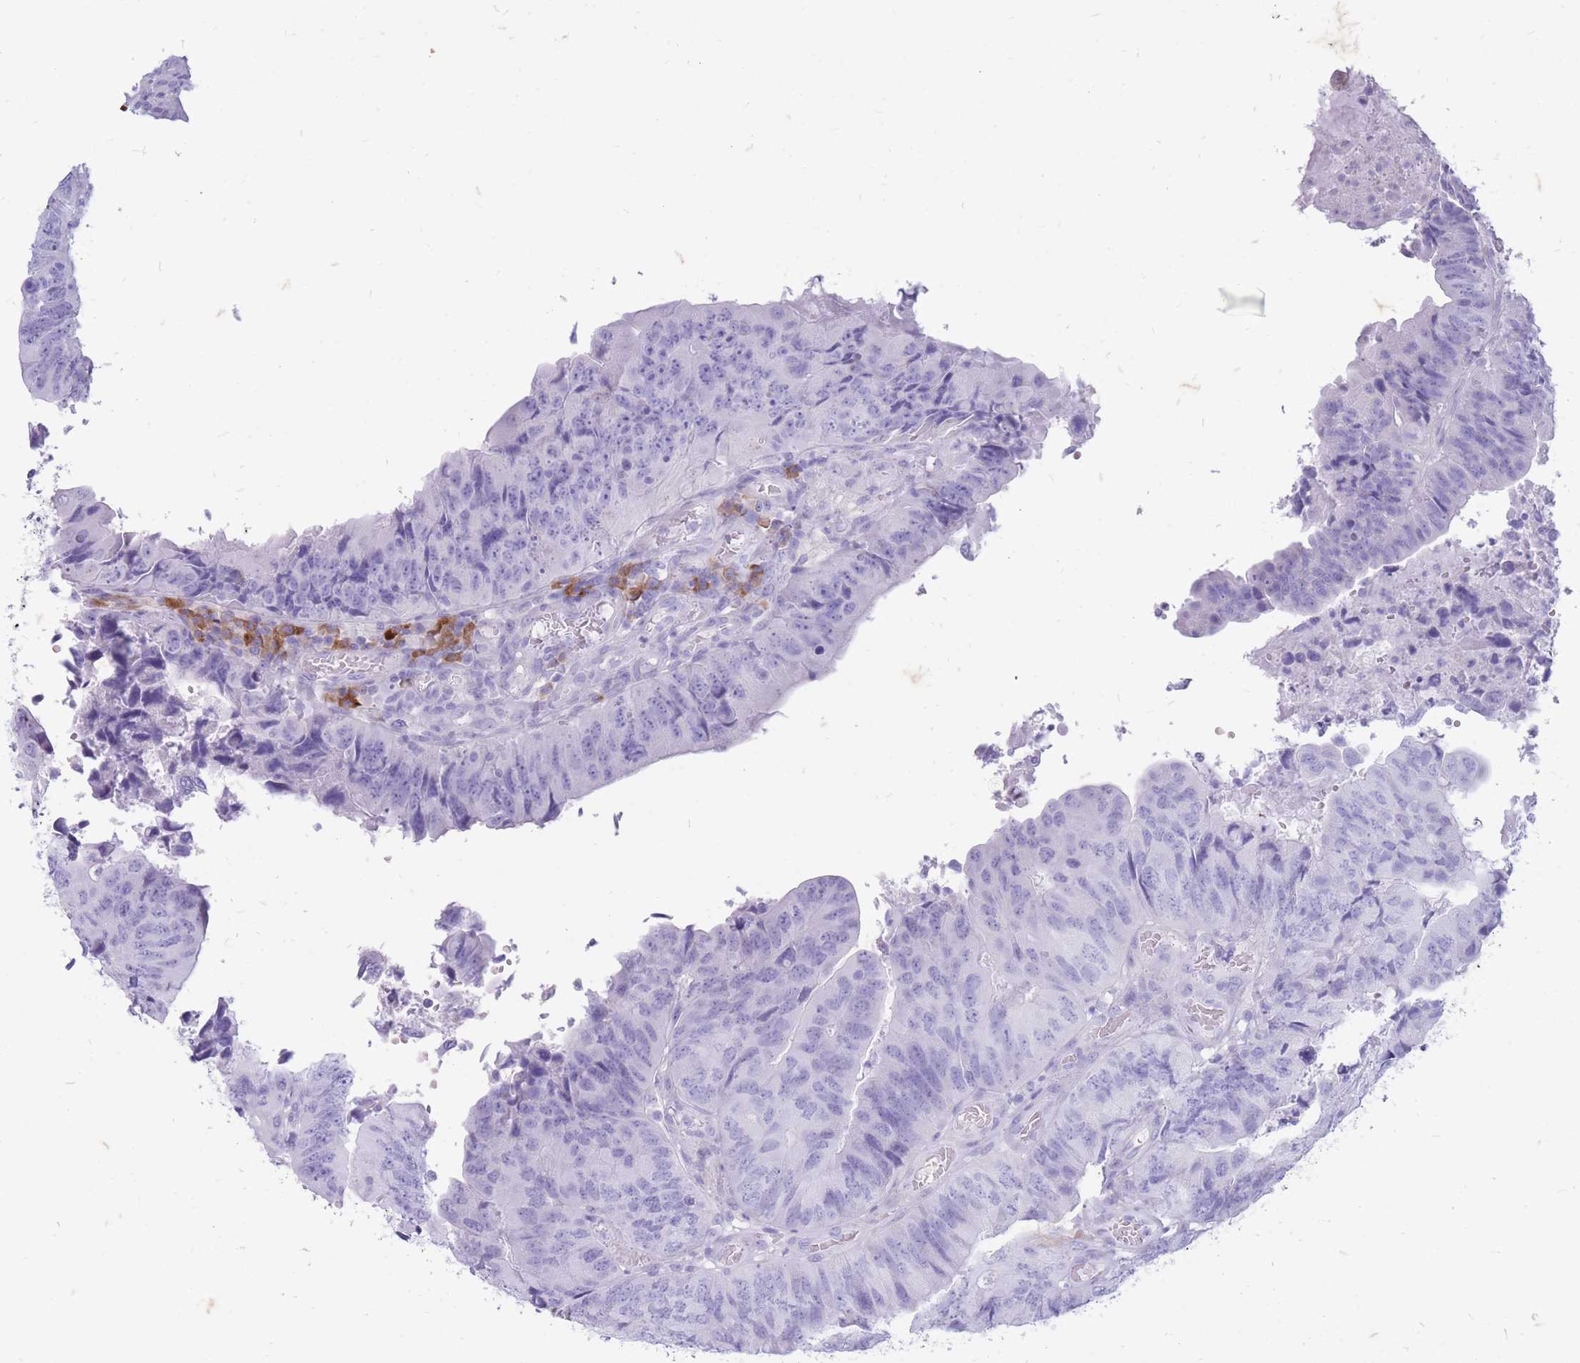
{"staining": {"intensity": "negative", "quantity": "none", "location": "none"}, "tissue": "colorectal cancer", "cell_type": "Tumor cells", "image_type": "cancer", "snomed": [{"axis": "morphology", "description": "Adenocarcinoma, NOS"}, {"axis": "topography", "description": "Colon"}], "caption": "Immunohistochemistry (IHC) histopathology image of neoplastic tissue: colorectal cancer (adenocarcinoma) stained with DAB demonstrates no significant protein positivity in tumor cells.", "gene": "ZFP37", "patient": {"sex": "female", "age": 67}}